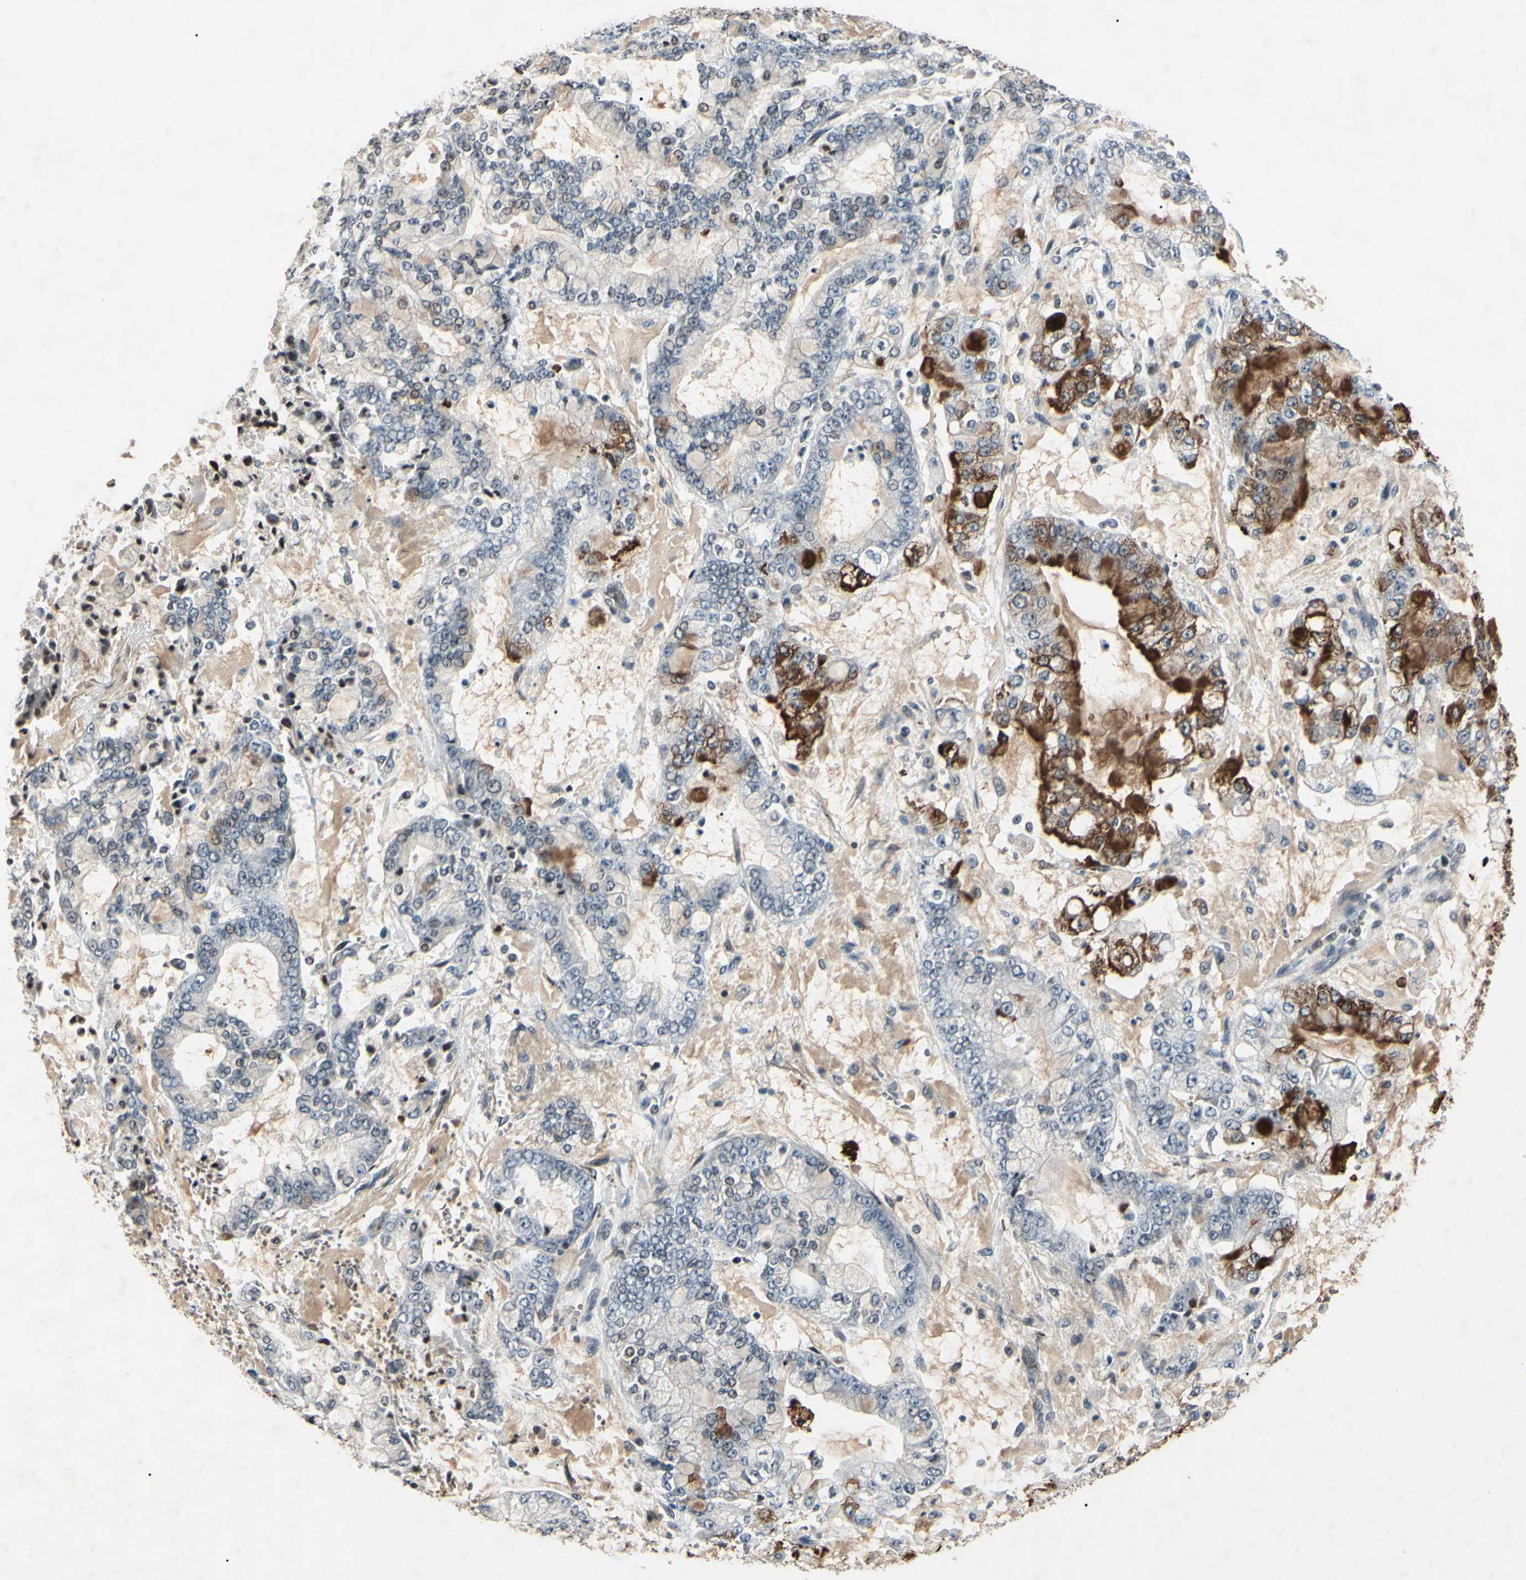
{"staining": {"intensity": "strong", "quantity": "<25%", "location": "cytoplasmic/membranous"}, "tissue": "stomach cancer", "cell_type": "Tumor cells", "image_type": "cancer", "snomed": [{"axis": "morphology", "description": "Adenocarcinoma, NOS"}, {"axis": "topography", "description": "Stomach"}], "caption": "Protein expression analysis of human stomach cancer reveals strong cytoplasmic/membranous expression in approximately <25% of tumor cells.", "gene": "AEBP1", "patient": {"sex": "male", "age": 76}}